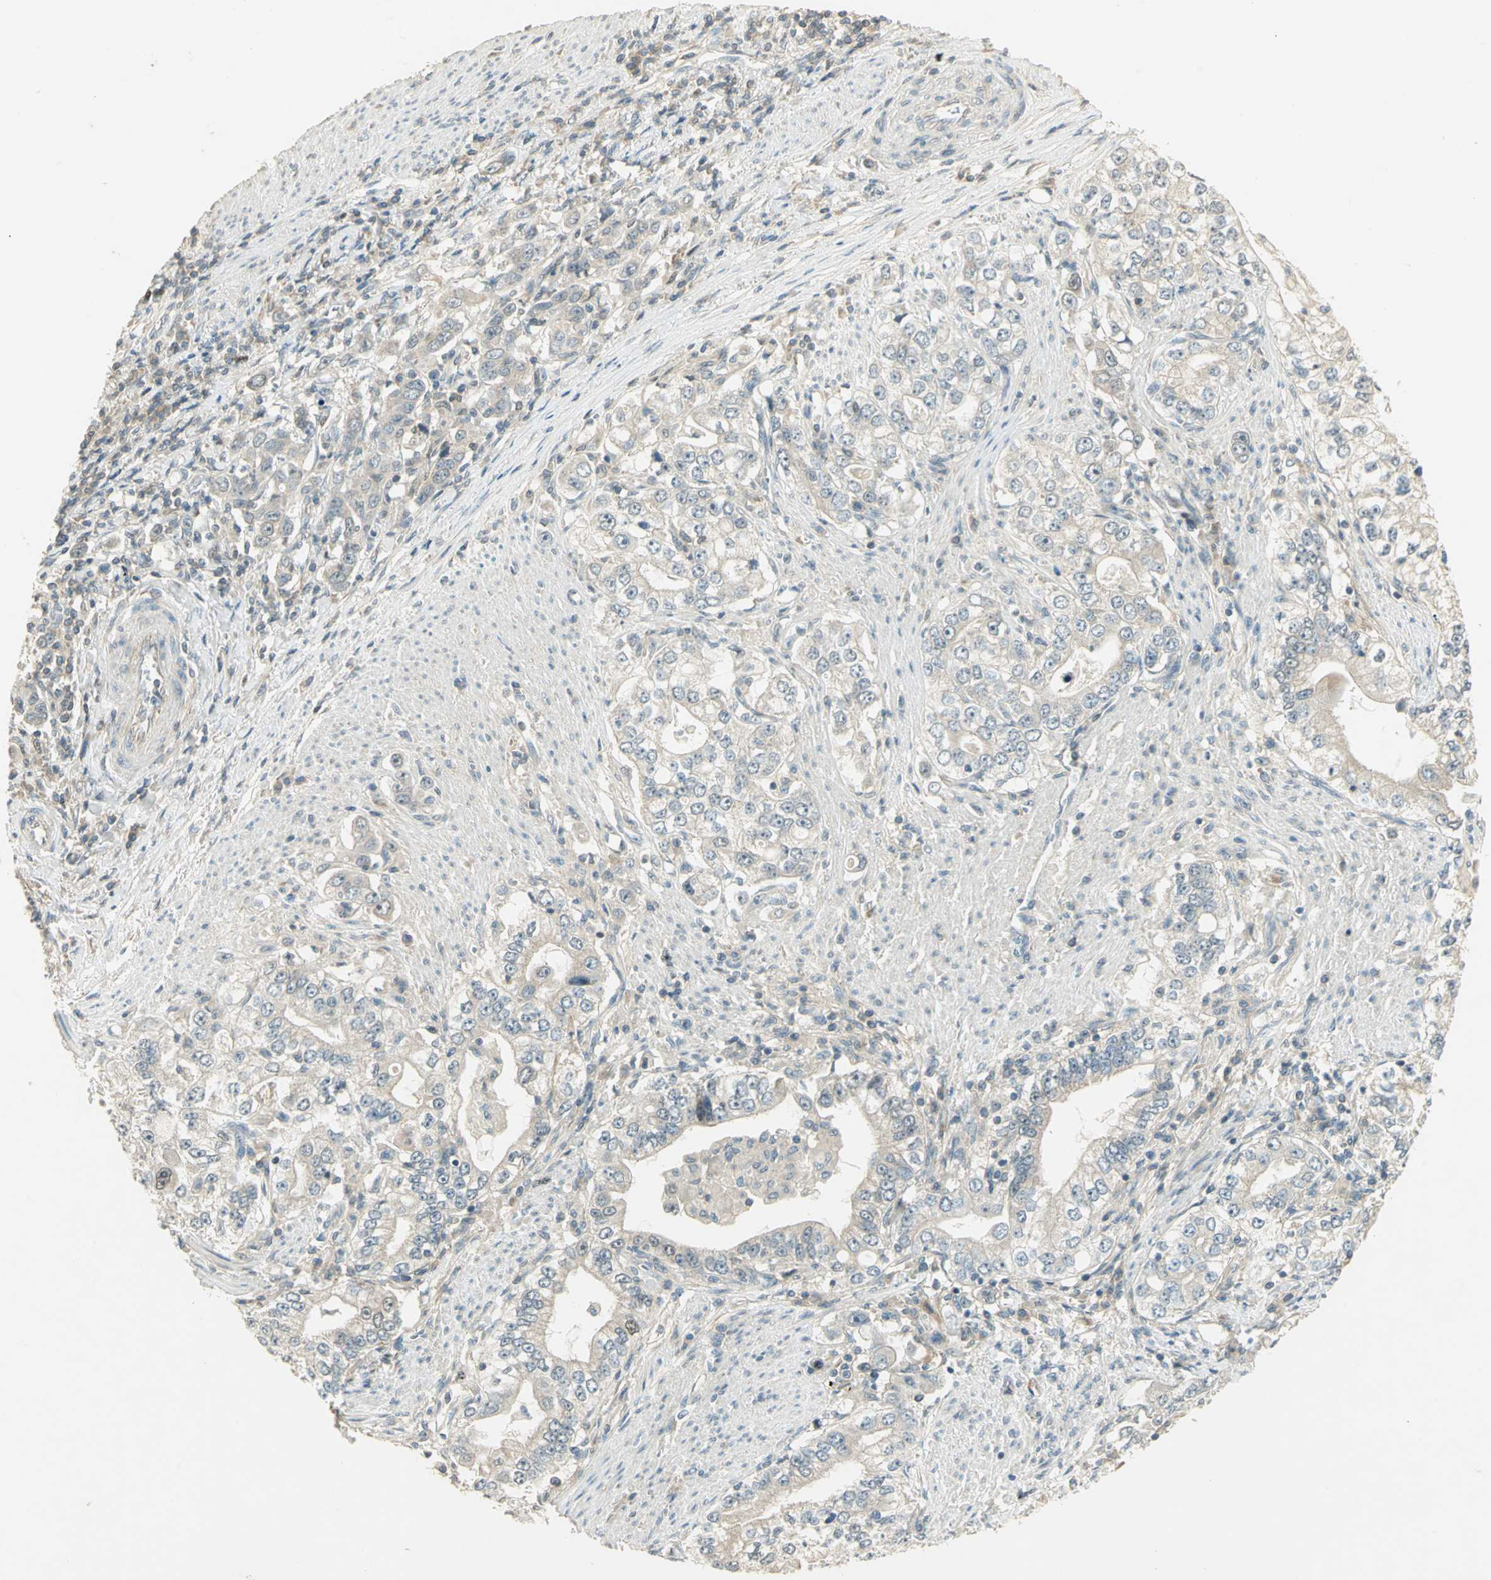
{"staining": {"intensity": "weak", "quantity": "25%-75%", "location": "cytoplasmic/membranous"}, "tissue": "stomach cancer", "cell_type": "Tumor cells", "image_type": "cancer", "snomed": [{"axis": "morphology", "description": "Adenocarcinoma, NOS"}, {"axis": "topography", "description": "Stomach, lower"}], "caption": "The image shows immunohistochemical staining of stomach cancer (adenocarcinoma). There is weak cytoplasmic/membranous expression is seen in approximately 25%-75% of tumor cells.", "gene": "BIRC2", "patient": {"sex": "female", "age": 72}}